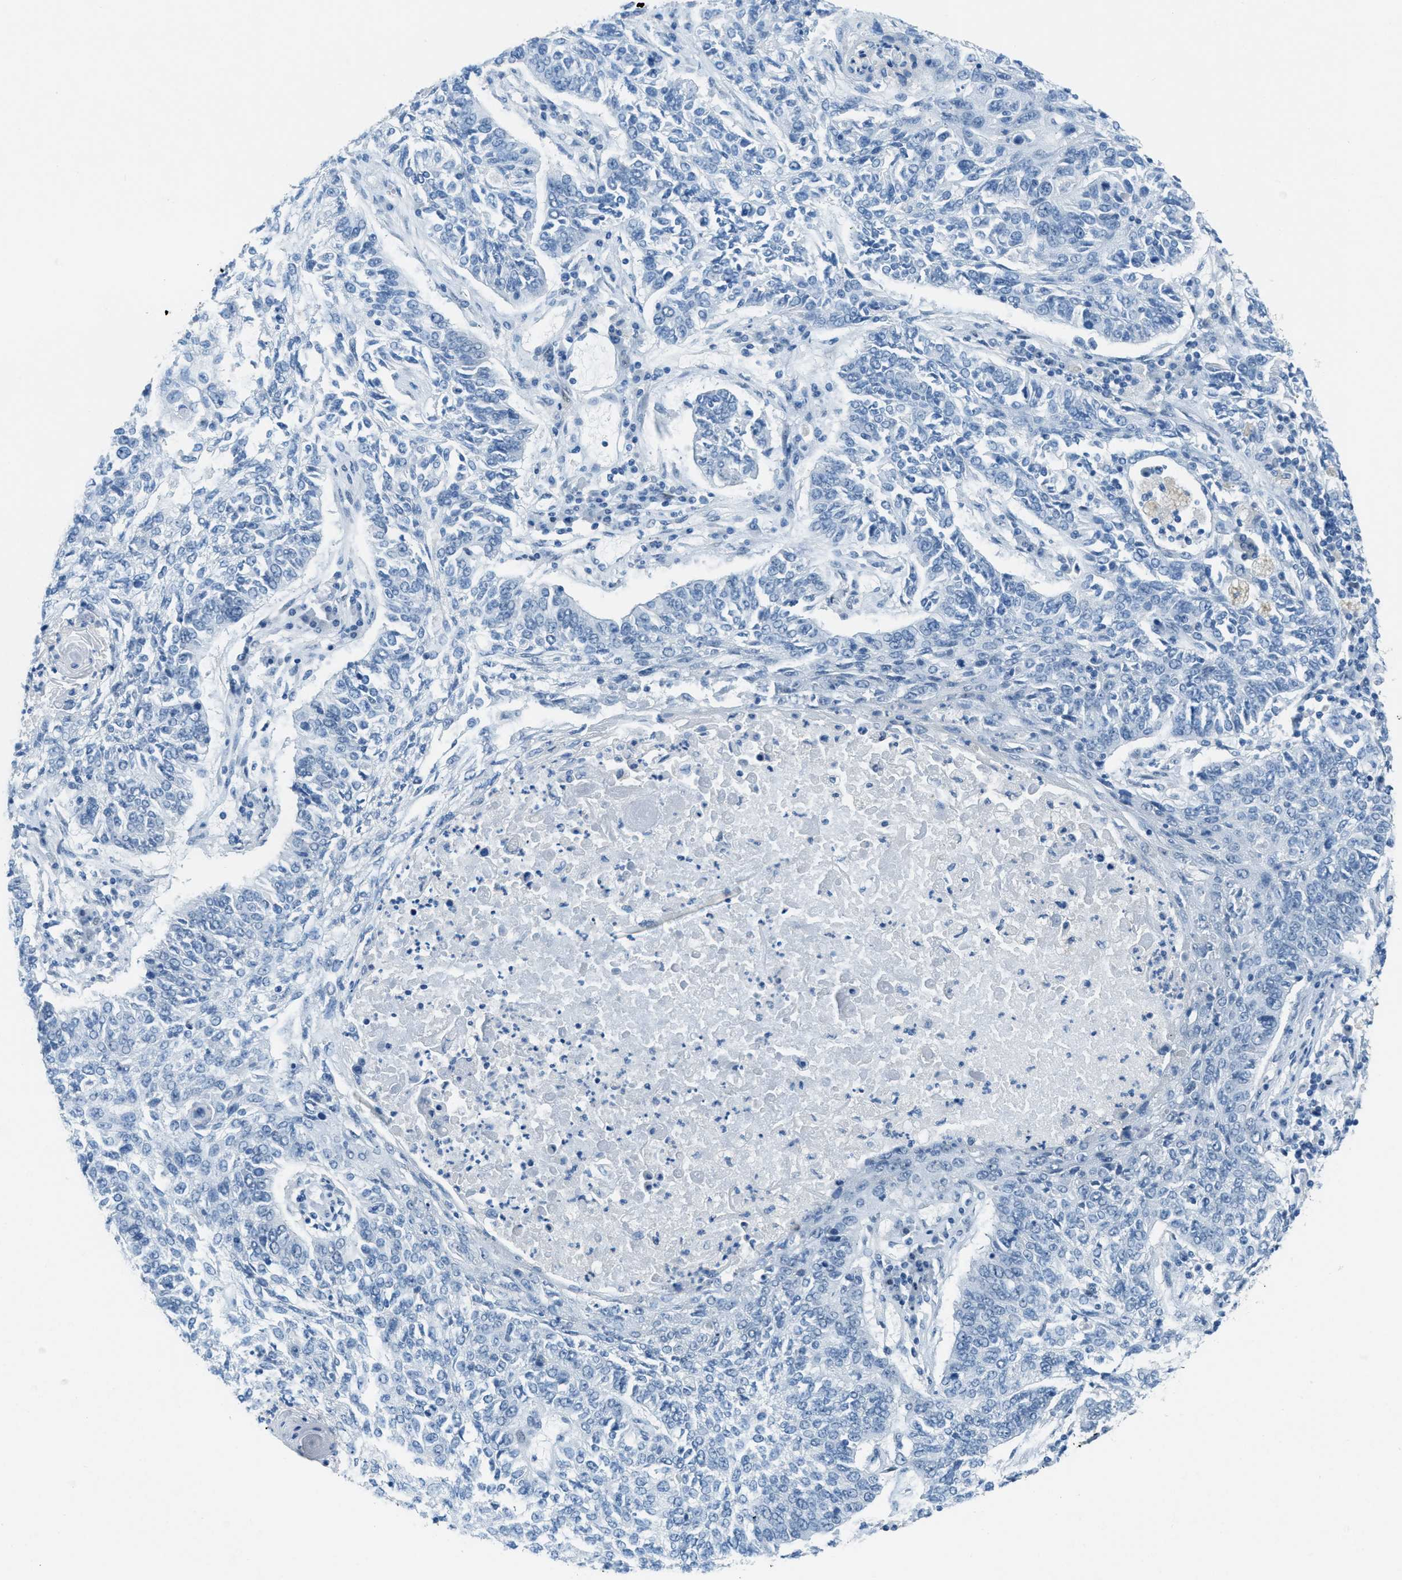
{"staining": {"intensity": "negative", "quantity": "none", "location": "none"}, "tissue": "lung cancer", "cell_type": "Tumor cells", "image_type": "cancer", "snomed": [{"axis": "morphology", "description": "Normal tissue, NOS"}, {"axis": "morphology", "description": "Squamous cell carcinoma, NOS"}, {"axis": "topography", "description": "Cartilage tissue"}, {"axis": "topography", "description": "Bronchus"}, {"axis": "topography", "description": "Lung"}], "caption": "Immunohistochemical staining of lung cancer exhibits no significant staining in tumor cells. Brightfield microscopy of immunohistochemistry stained with DAB (3,3'-diaminobenzidine) (brown) and hematoxylin (blue), captured at high magnification.", "gene": "TTC13", "patient": {"sex": "female", "age": 49}}